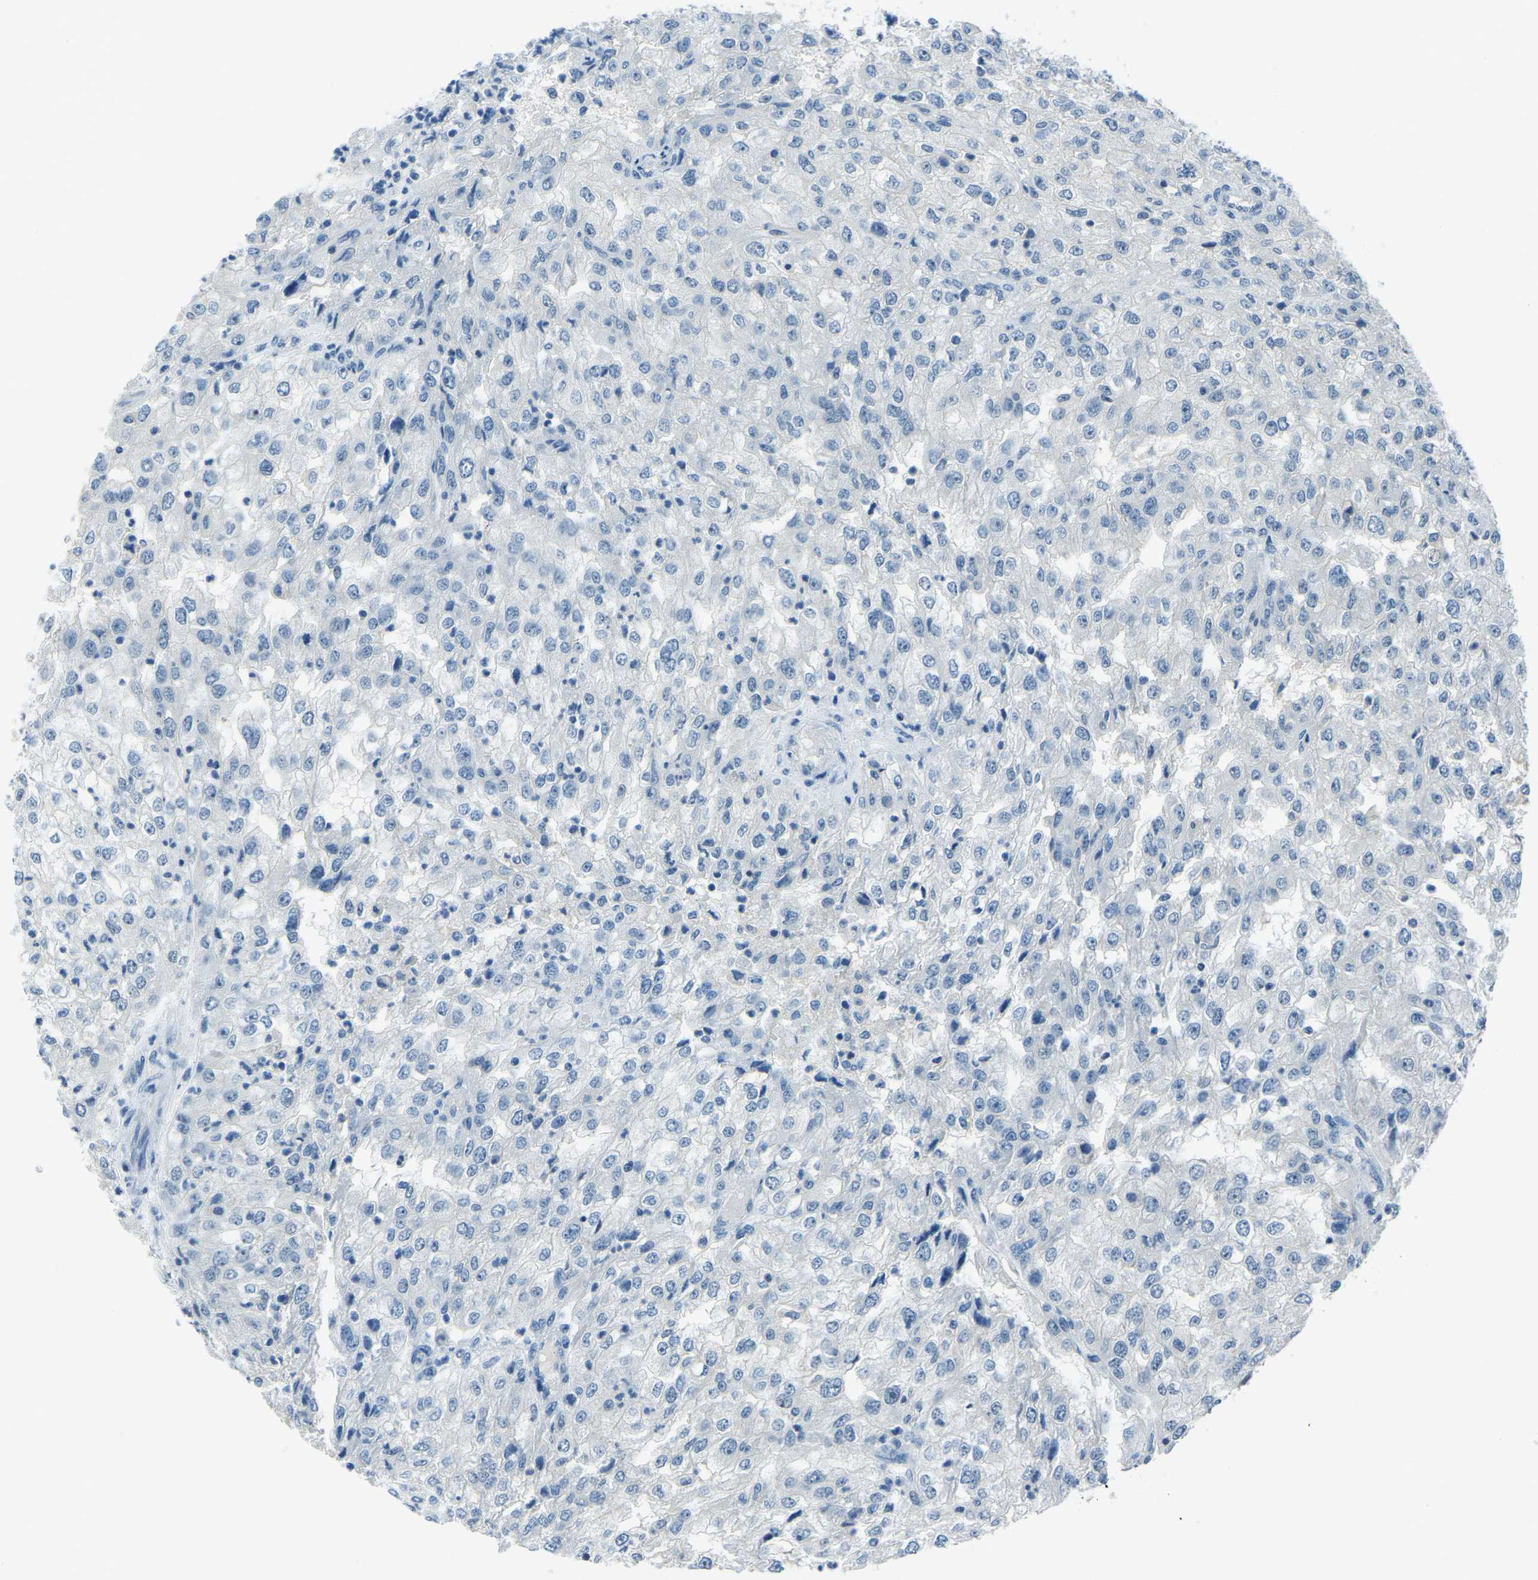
{"staining": {"intensity": "negative", "quantity": "none", "location": "none"}, "tissue": "renal cancer", "cell_type": "Tumor cells", "image_type": "cancer", "snomed": [{"axis": "morphology", "description": "Adenocarcinoma, NOS"}, {"axis": "topography", "description": "Kidney"}], "caption": "There is no significant staining in tumor cells of renal cancer.", "gene": "RRP1", "patient": {"sex": "female", "age": 54}}